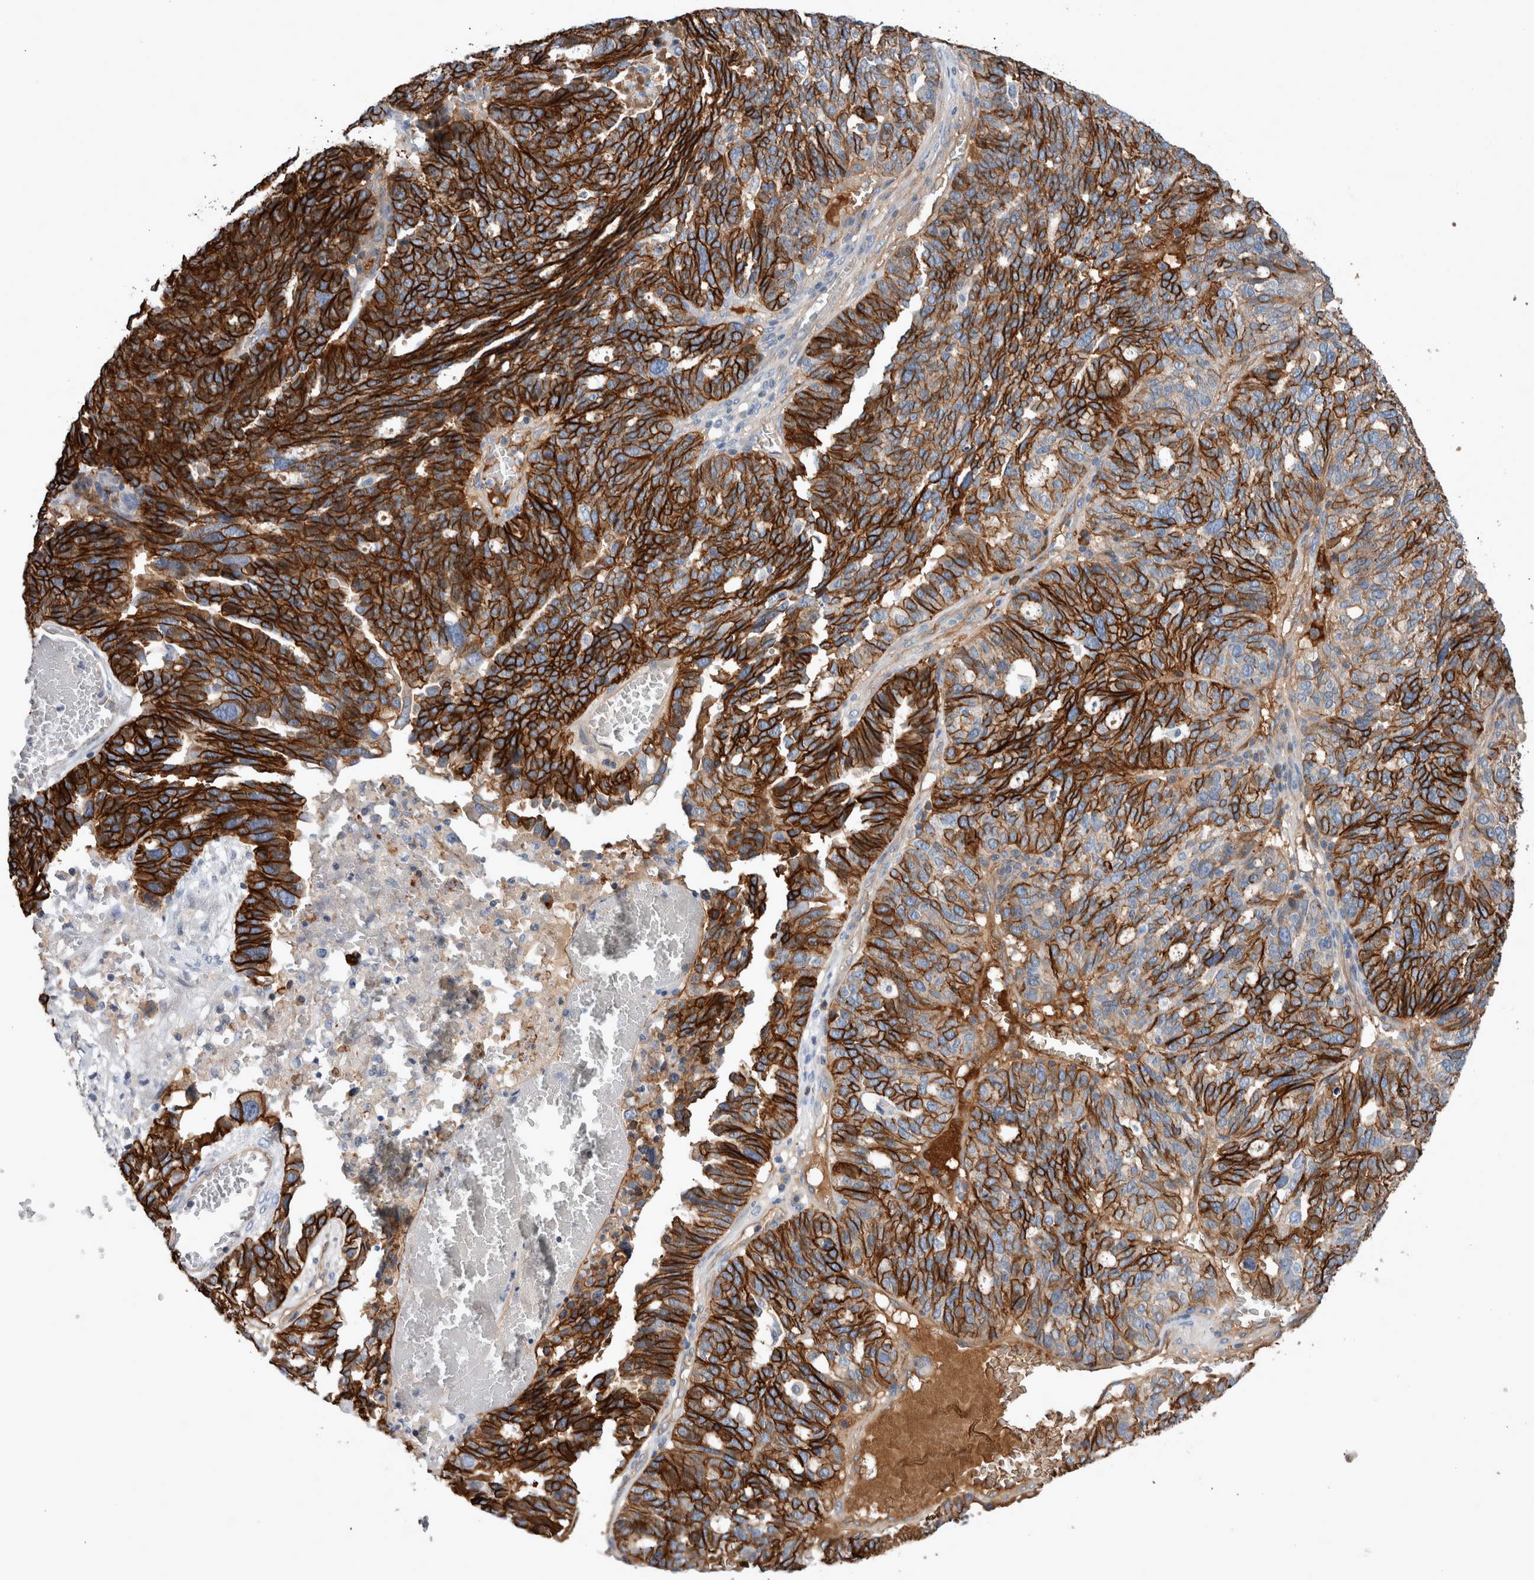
{"staining": {"intensity": "strong", "quantity": ">75%", "location": "cytoplasmic/membranous"}, "tissue": "ovarian cancer", "cell_type": "Tumor cells", "image_type": "cancer", "snomed": [{"axis": "morphology", "description": "Cystadenocarcinoma, serous, NOS"}, {"axis": "topography", "description": "Ovary"}], "caption": "A brown stain highlights strong cytoplasmic/membranous expression of a protein in ovarian serous cystadenocarcinoma tumor cells.", "gene": "BCAM", "patient": {"sex": "female", "age": 59}}